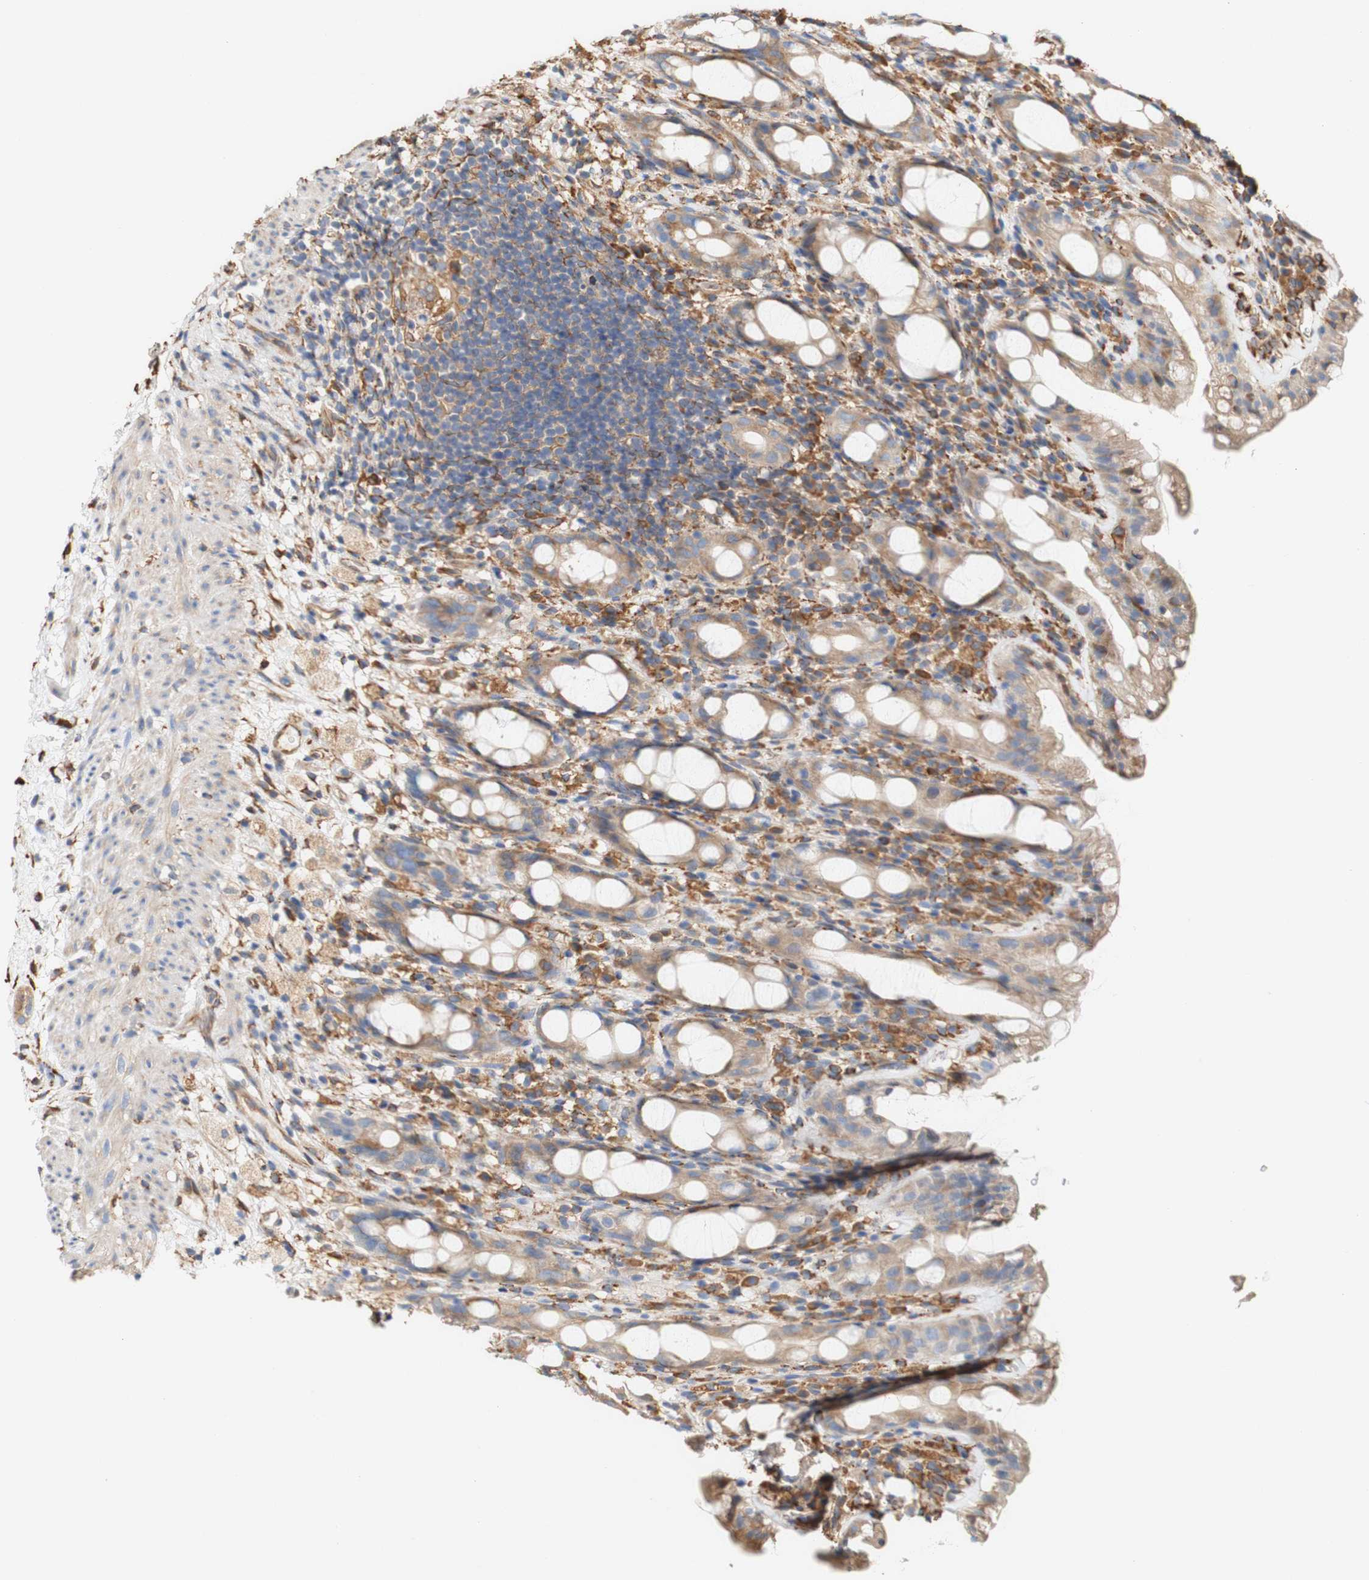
{"staining": {"intensity": "weak", "quantity": "25%-75%", "location": "cytoplasmic/membranous"}, "tissue": "rectum", "cell_type": "Glandular cells", "image_type": "normal", "snomed": [{"axis": "morphology", "description": "Normal tissue, NOS"}, {"axis": "topography", "description": "Rectum"}], "caption": "Immunohistochemistry micrograph of benign rectum: rectum stained using immunohistochemistry displays low levels of weak protein expression localized specifically in the cytoplasmic/membranous of glandular cells, appearing as a cytoplasmic/membranous brown color.", "gene": "EIF2AK4", "patient": {"sex": "male", "age": 44}}